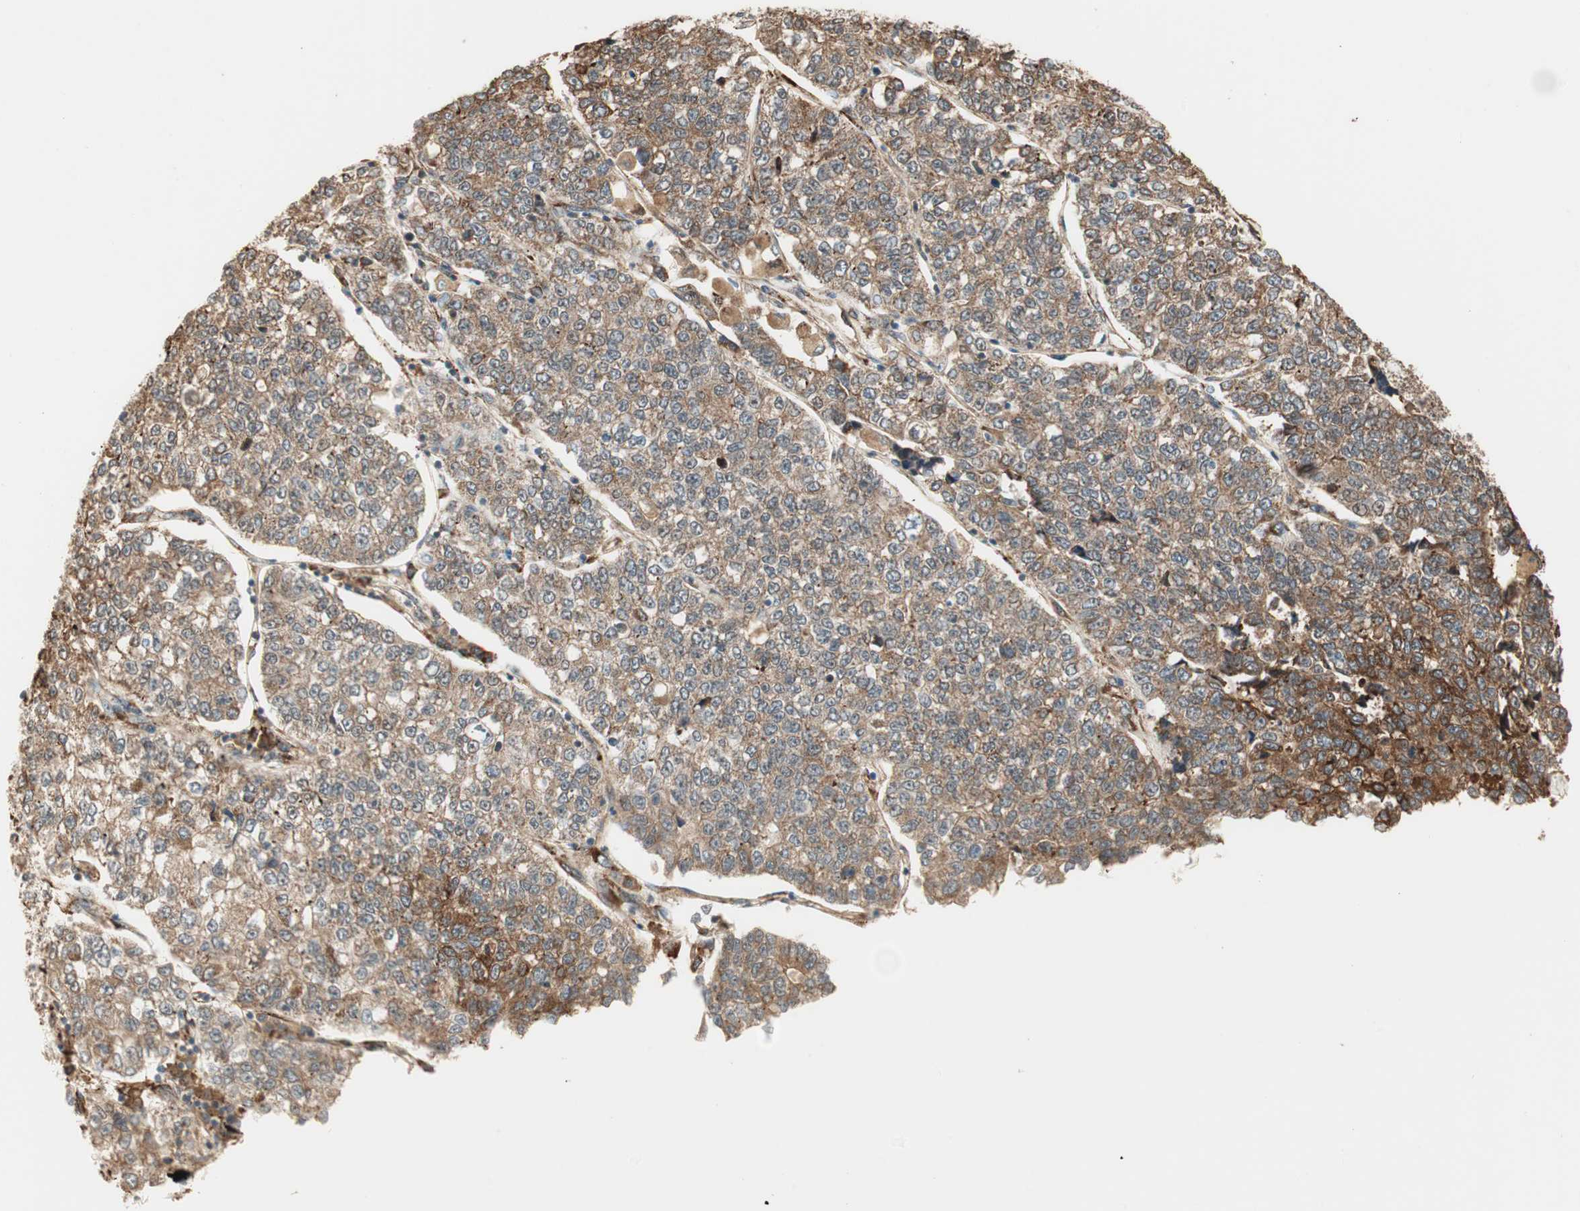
{"staining": {"intensity": "strong", "quantity": ">75%", "location": "cytoplasmic/membranous"}, "tissue": "lung cancer", "cell_type": "Tumor cells", "image_type": "cancer", "snomed": [{"axis": "morphology", "description": "Adenocarcinoma, NOS"}, {"axis": "topography", "description": "Lung"}], "caption": "Immunohistochemistry photomicrograph of neoplastic tissue: adenocarcinoma (lung) stained using IHC demonstrates high levels of strong protein expression localized specifically in the cytoplasmic/membranous of tumor cells, appearing as a cytoplasmic/membranous brown color.", "gene": "P4HA1", "patient": {"sex": "male", "age": 49}}